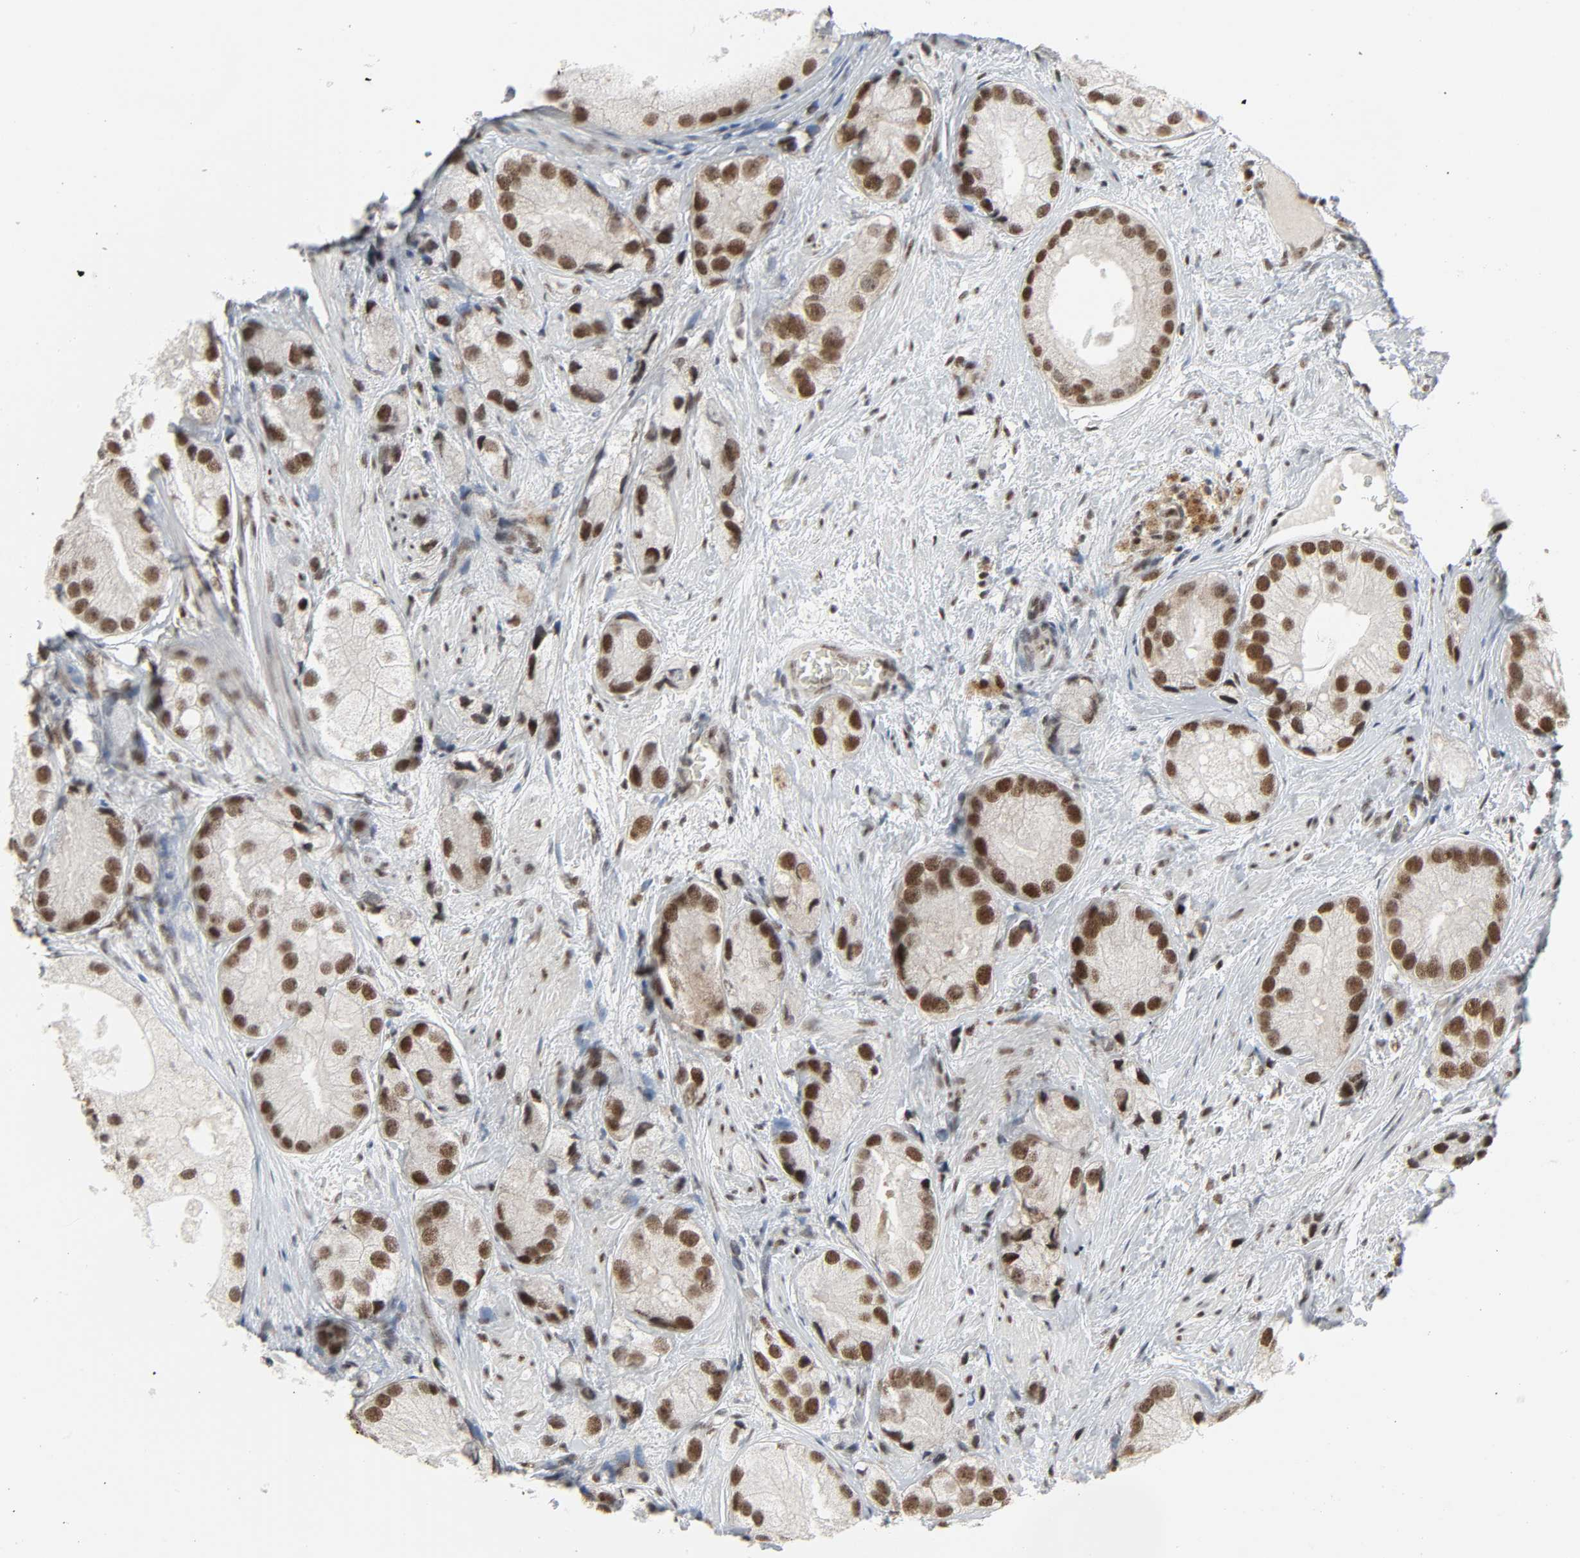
{"staining": {"intensity": "strong", "quantity": ">75%", "location": "nuclear"}, "tissue": "prostate cancer", "cell_type": "Tumor cells", "image_type": "cancer", "snomed": [{"axis": "morphology", "description": "Adenocarcinoma, Low grade"}, {"axis": "topography", "description": "Prostate"}], "caption": "A high amount of strong nuclear positivity is identified in about >75% of tumor cells in prostate cancer tissue. The protein is shown in brown color, while the nuclei are stained blue.", "gene": "CDK7", "patient": {"sex": "male", "age": 69}}